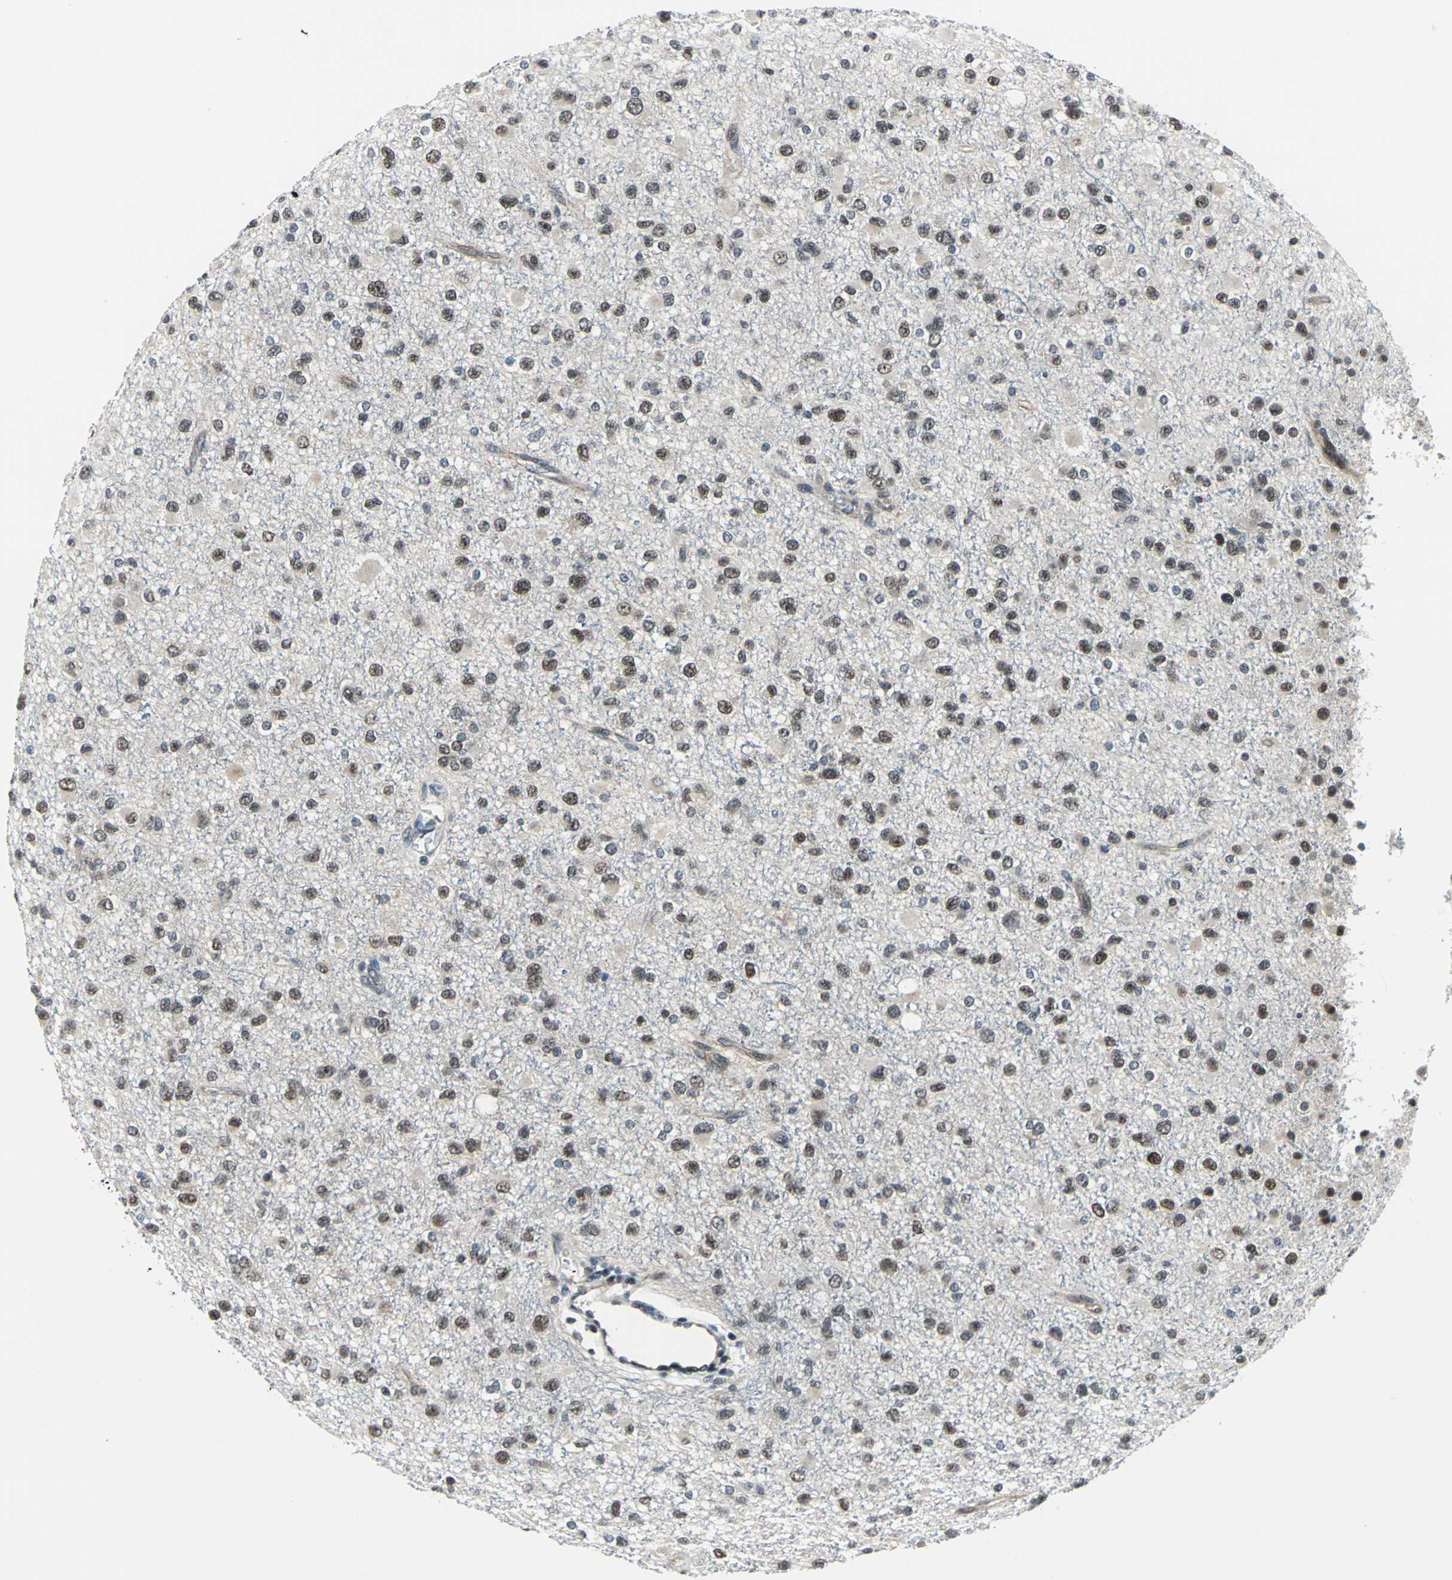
{"staining": {"intensity": "weak", "quantity": ">75%", "location": "cytoplasmic/membranous,nuclear"}, "tissue": "glioma", "cell_type": "Tumor cells", "image_type": "cancer", "snomed": [{"axis": "morphology", "description": "Glioma, malignant, Low grade"}, {"axis": "topography", "description": "Brain"}], "caption": "Glioma stained with a brown dye exhibits weak cytoplasmic/membranous and nuclear positive positivity in about >75% of tumor cells.", "gene": "POLR3K", "patient": {"sex": "male", "age": 42}}